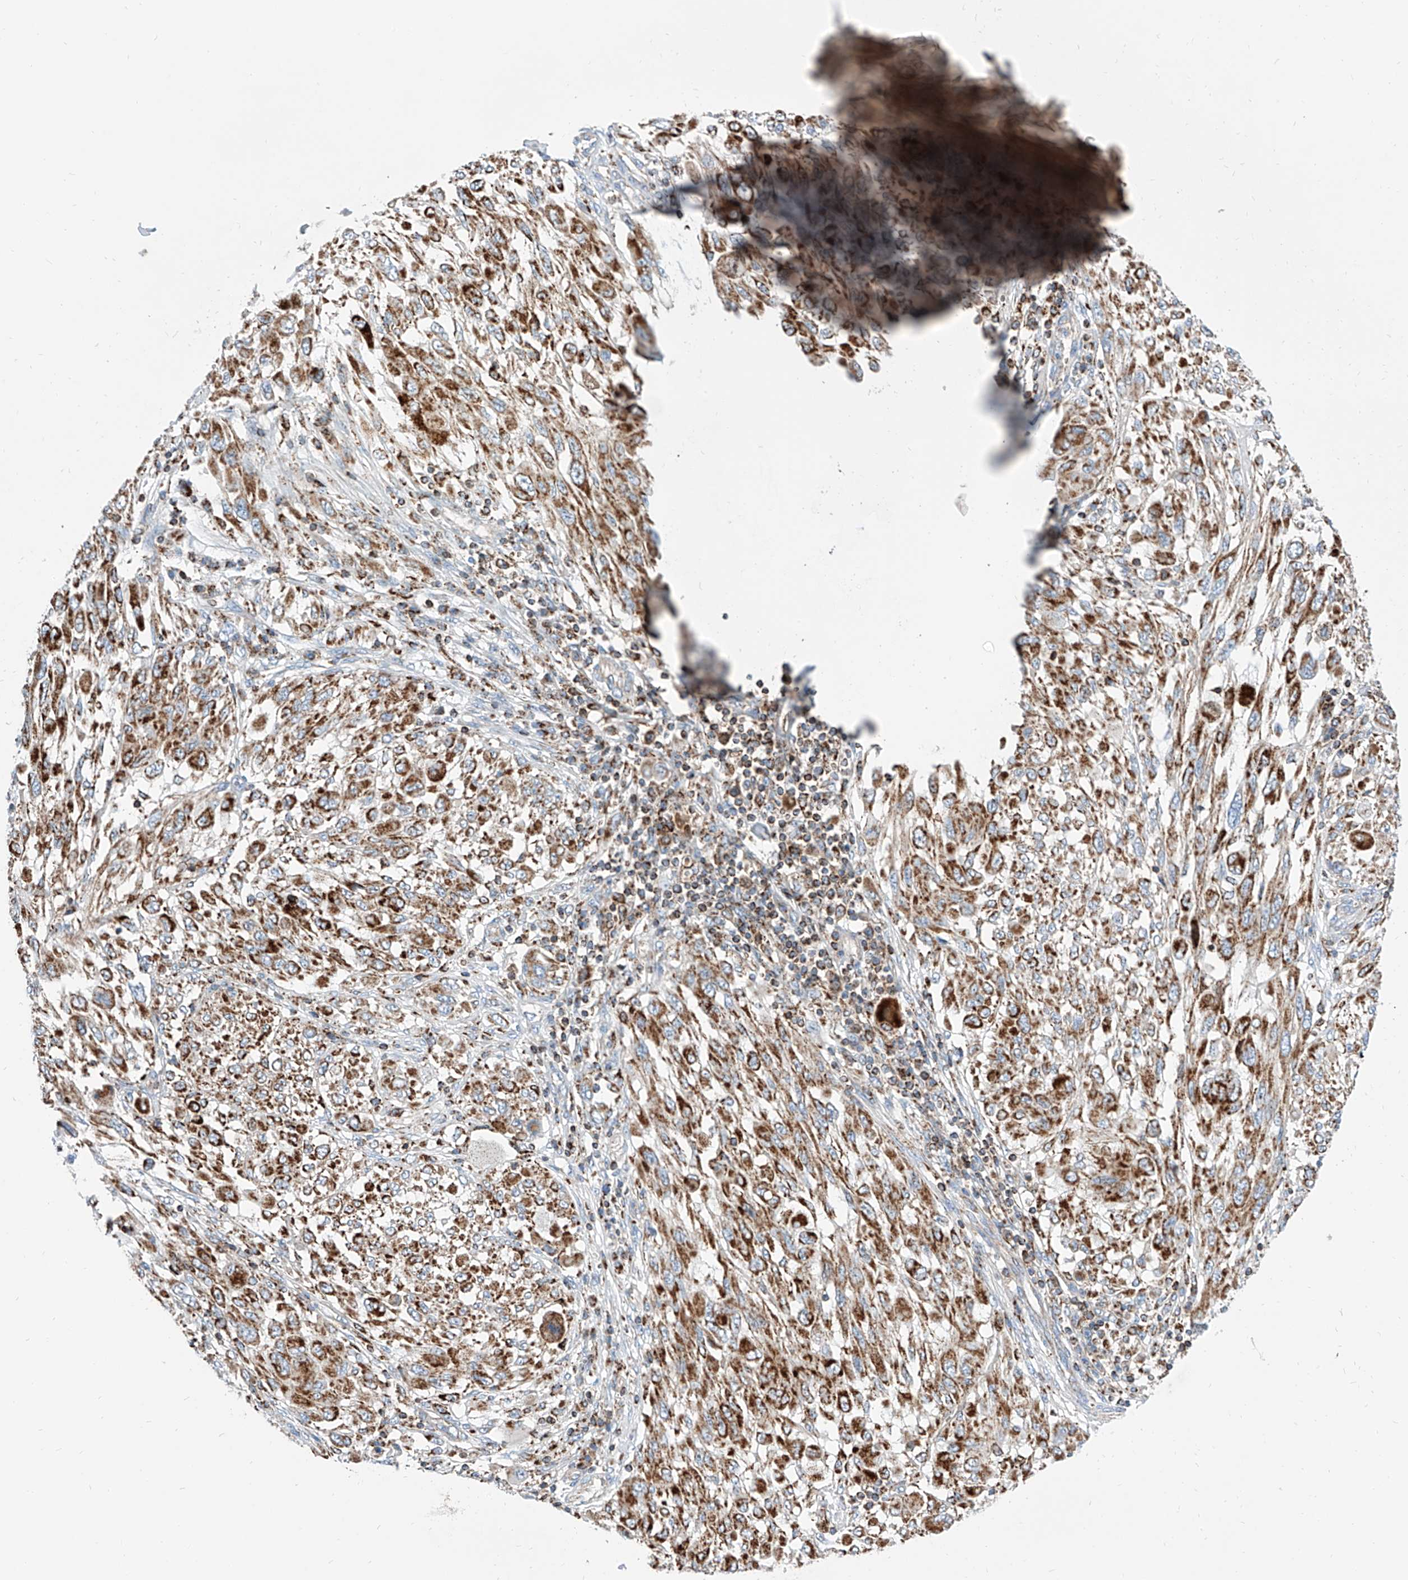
{"staining": {"intensity": "strong", "quantity": ">75%", "location": "cytoplasmic/membranous"}, "tissue": "melanoma", "cell_type": "Tumor cells", "image_type": "cancer", "snomed": [{"axis": "morphology", "description": "Malignant melanoma, NOS"}, {"axis": "topography", "description": "Skin"}], "caption": "Brown immunohistochemical staining in human melanoma demonstrates strong cytoplasmic/membranous positivity in approximately >75% of tumor cells.", "gene": "CPNE5", "patient": {"sex": "female", "age": 91}}